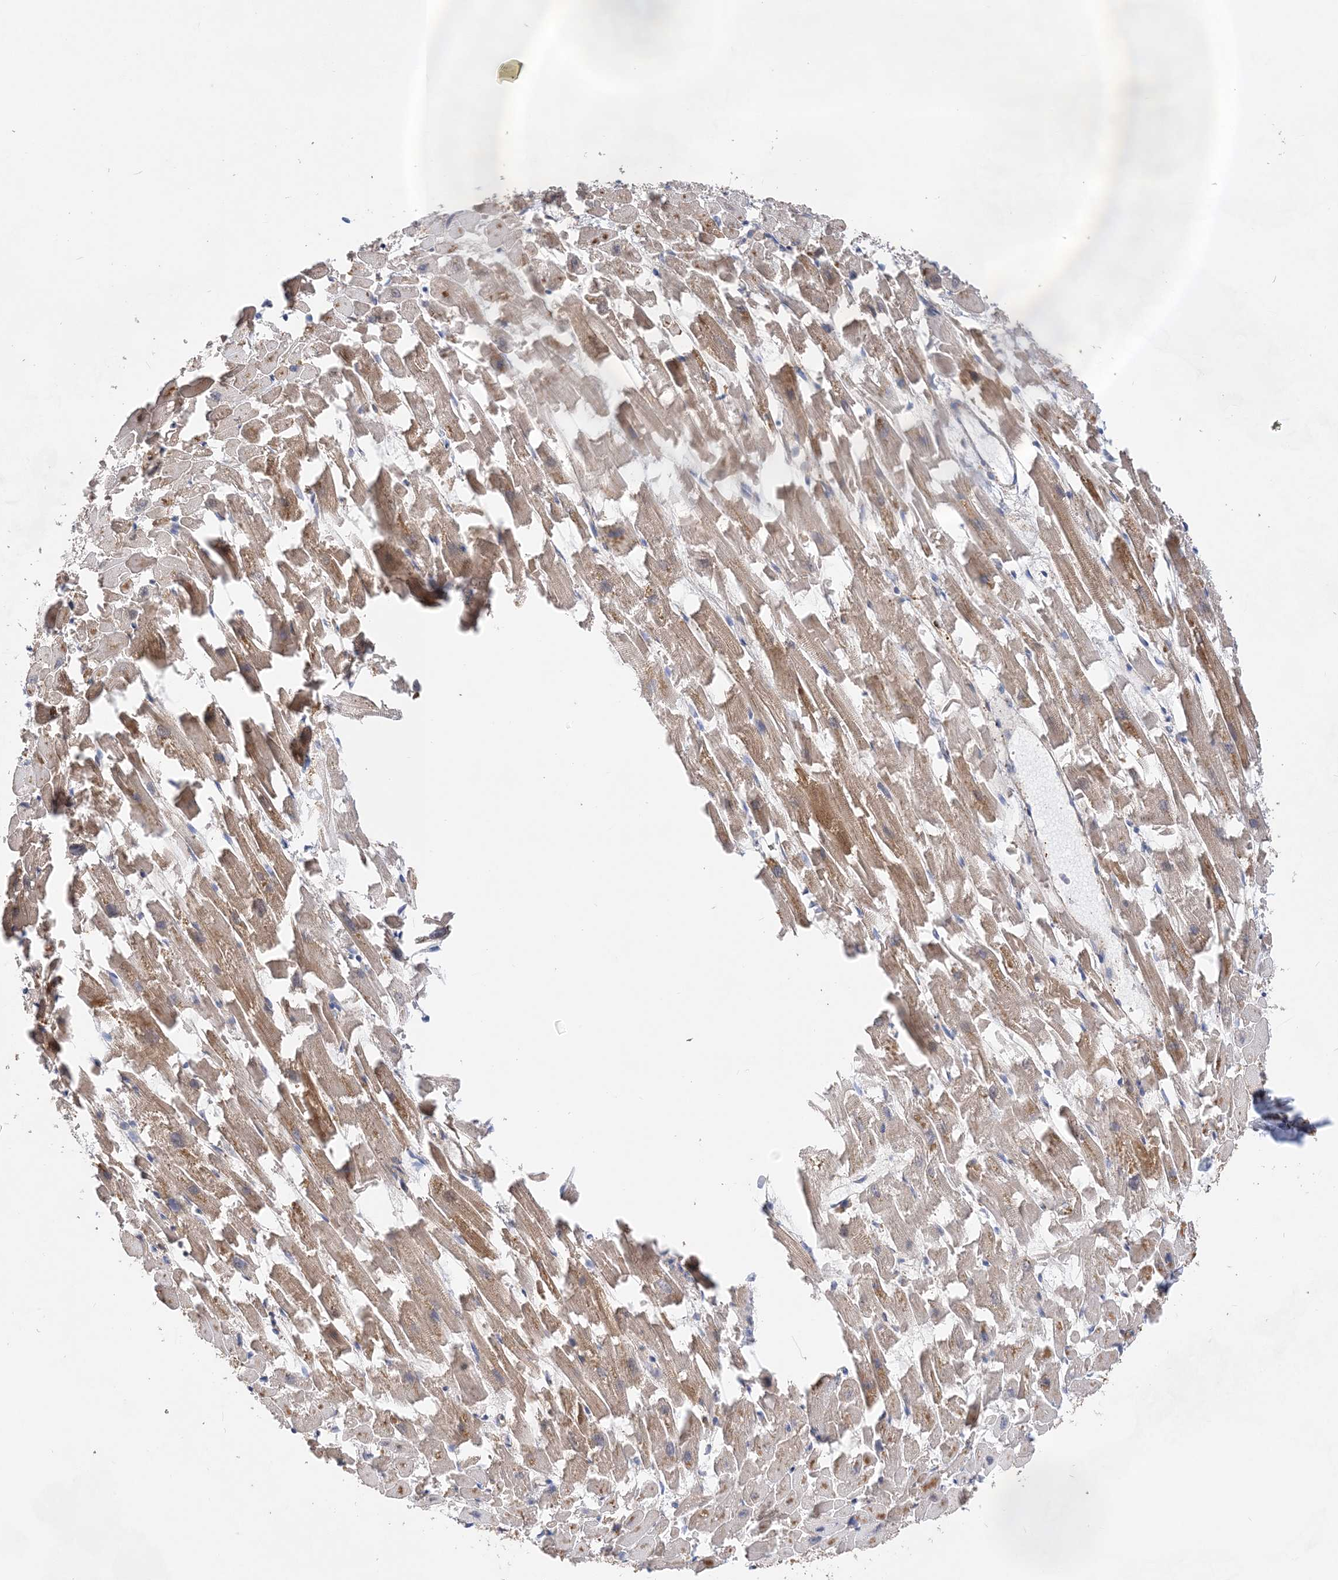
{"staining": {"intensity": "moderate", "quantity": ">75%", "location": "cytoplasmic/membranous"}, "tissue": "heart muscle", "cell_type": "Cardiomyocytes", "image_type": "normal", "snomed": [{"axis": "morphology", "description": "Normal tissue, NOS"}, {"axis": "topography", "description": "Heart"}], "caption": "The image reveals a brown stain indicating the presence of a protein in the cytoplasmic/membranous of cardiomyocytes in heart muscle.", "gene": "ACOT9", "patient": {"sex": "female", "age": 64}}